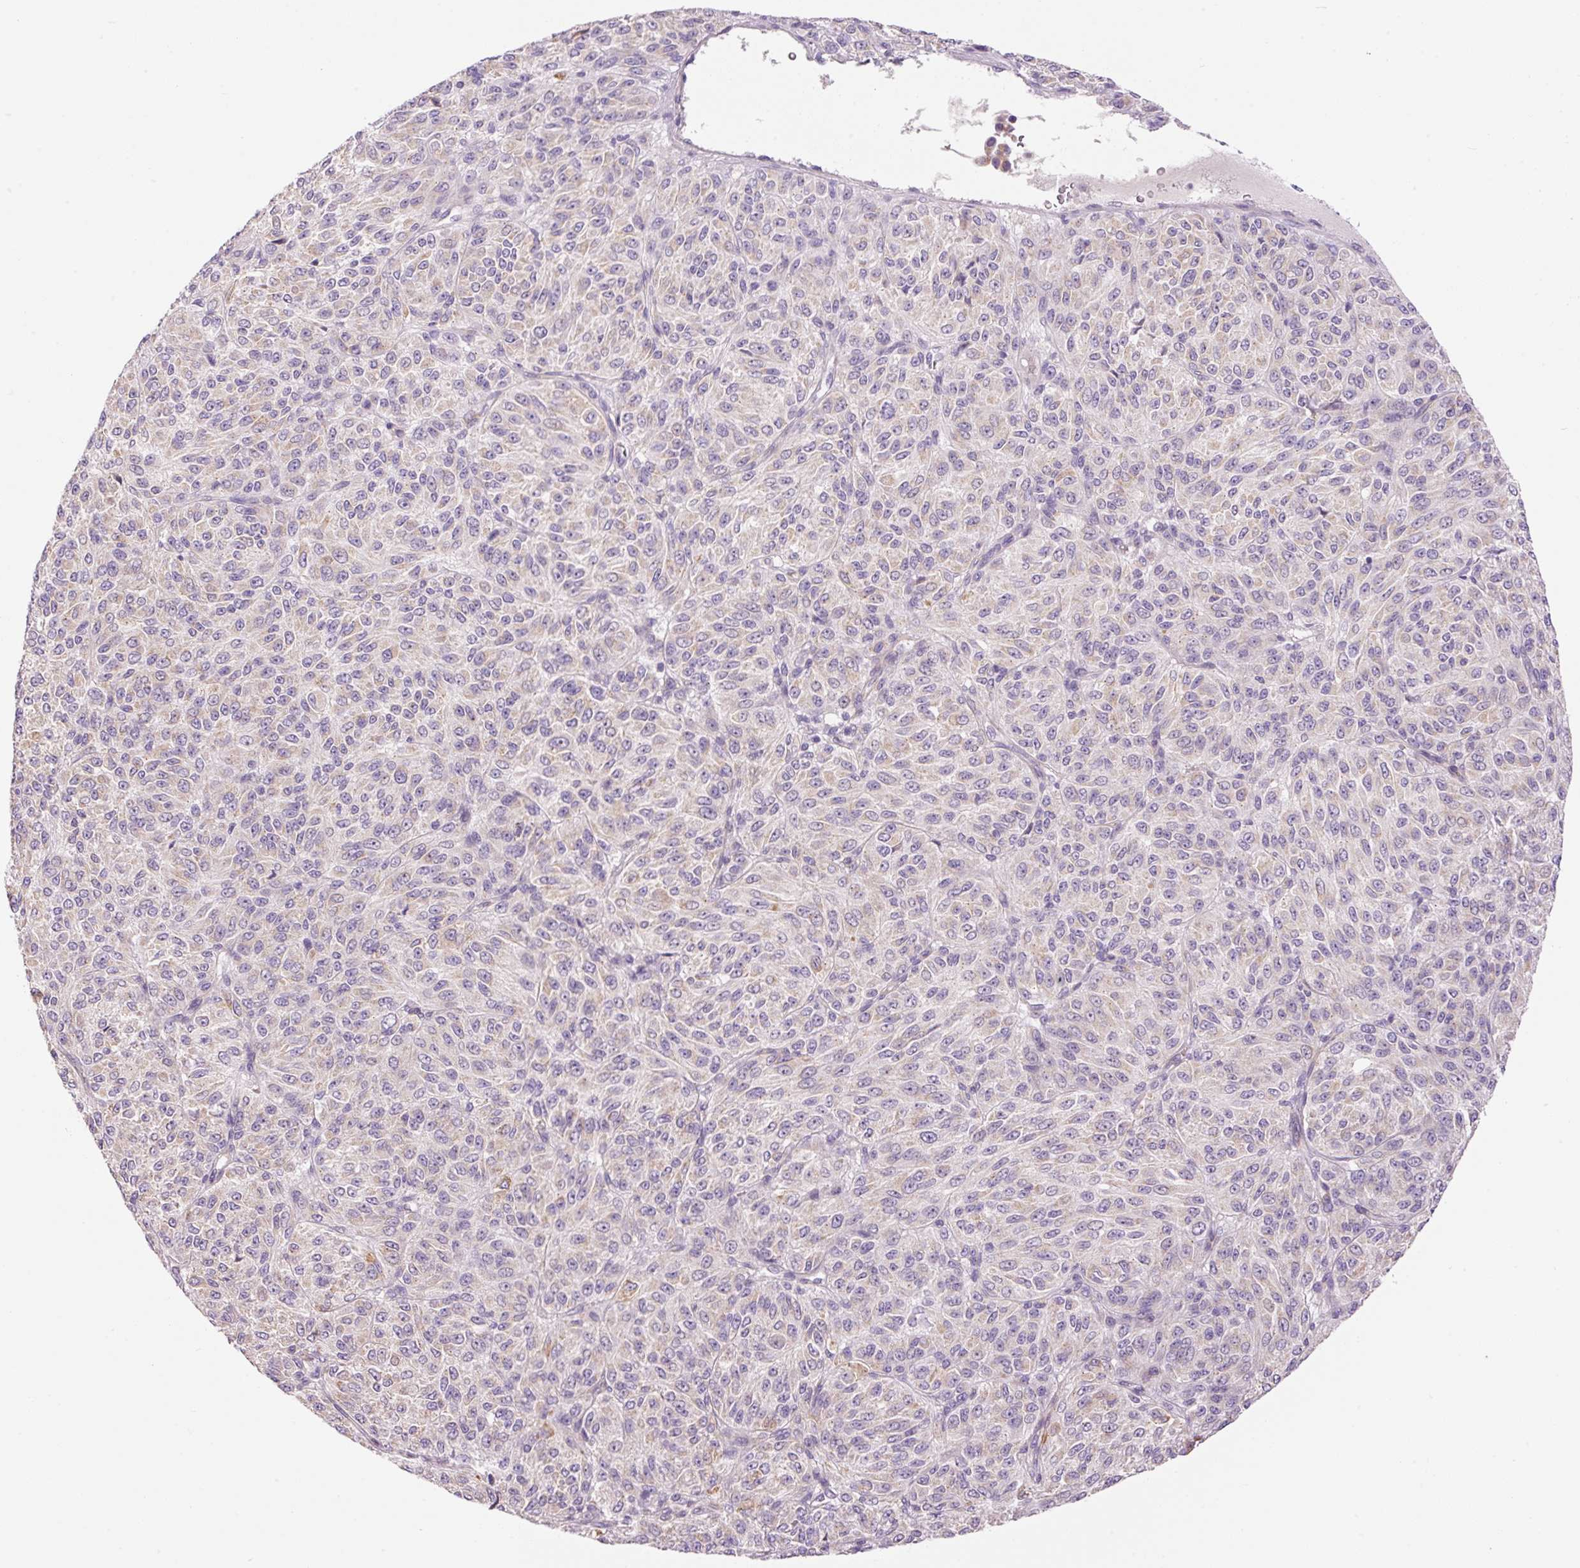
{"staining": {"intensity": "negative", "quantity": "none", "location": "none"}, "tissue": "melanoma", "cell_type": "Tumor cells", "image_type": "cancer", "snomed": [{"axis": "morphology", "description": "Malignant melanoma, Metastatic site"}, {"axis": "topography", "description": "Brain"}], "caption": "Human melanoma stained for a protein using IHC shows no positivity in tumor cells.", "gene": "PNPLA5", "patient": {"sex": "female", "age": 56}}